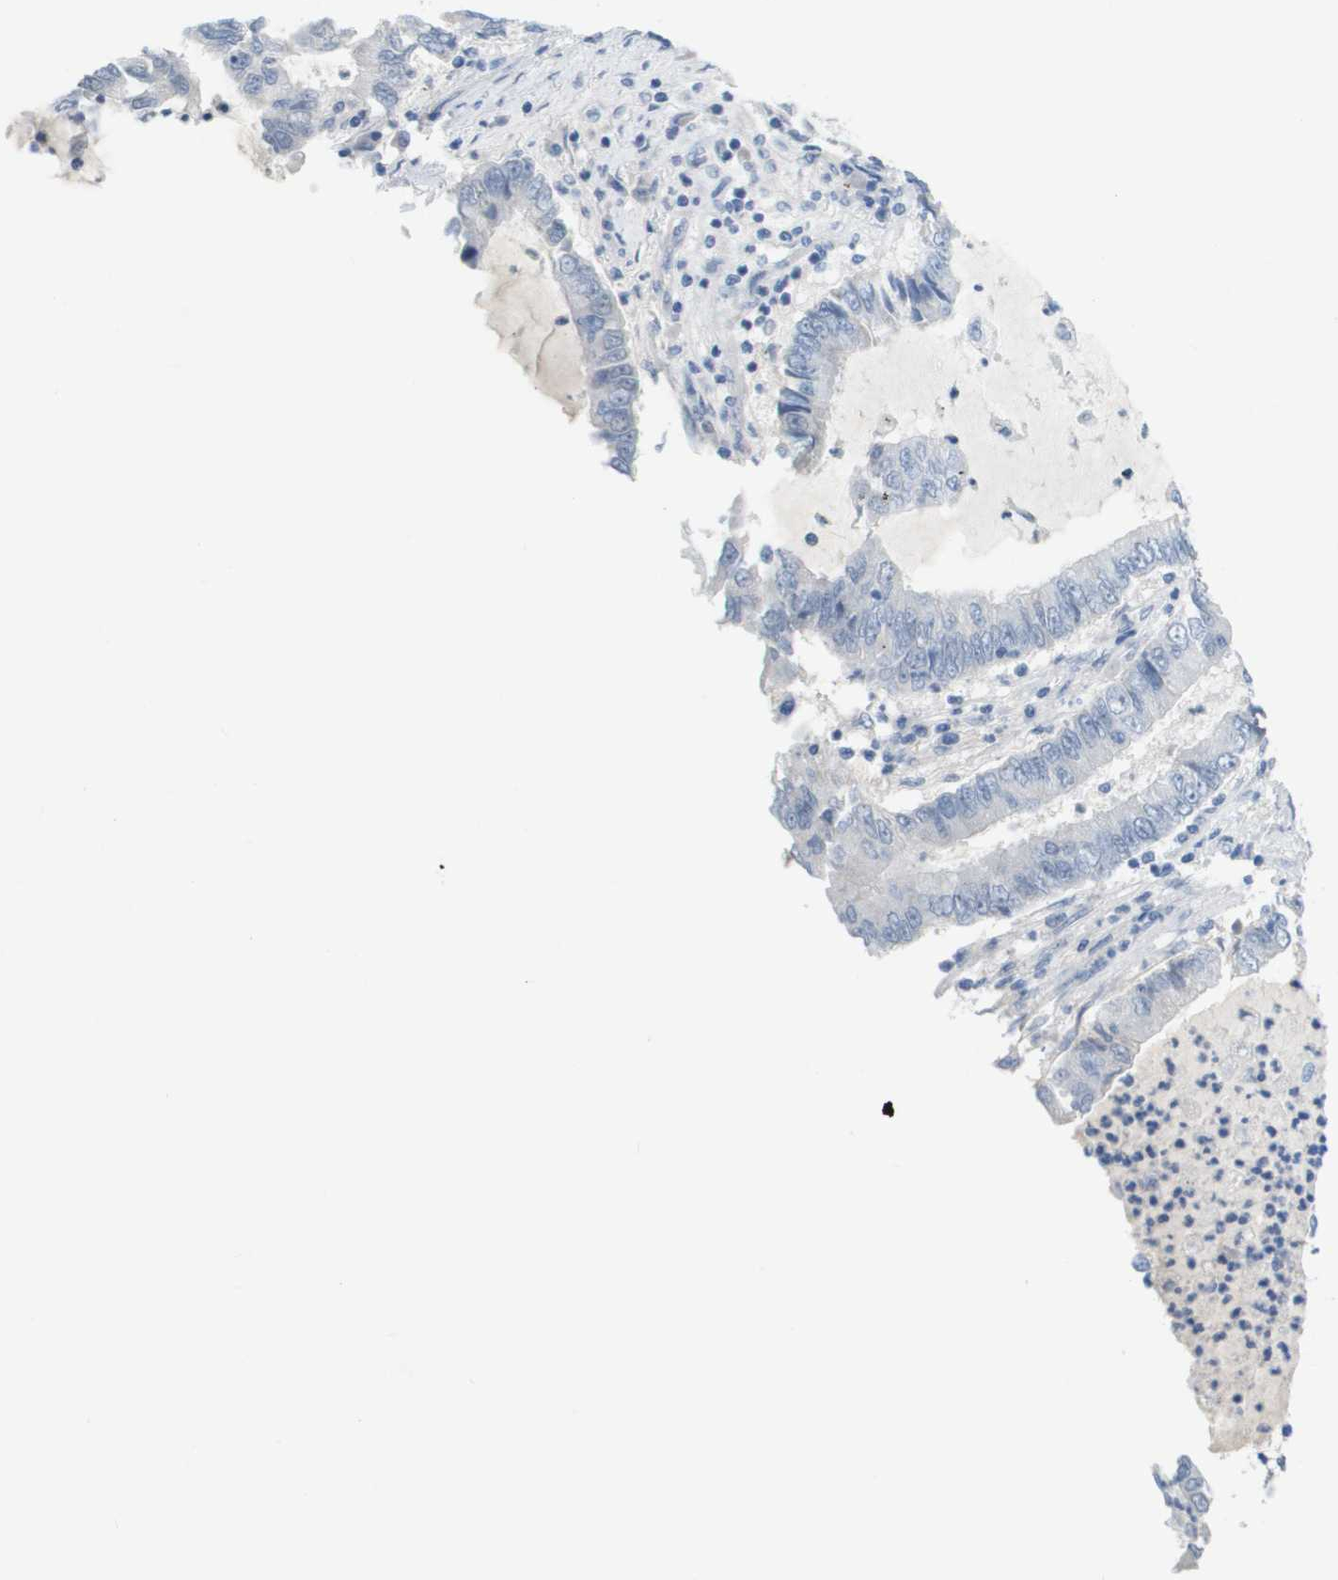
{"staining": {"intensity": "negative", "quantity": "none", "location": "none"}, "tissue": "lung cancer", "cell_type": "Tumor cells", "image_type": "cancer", "snomed": [{"axis": "morphology", "description": "Adenocarcinoma, NOS"}, {"axis": "topography", "description": "Lung"}], "caption": "A high-resolution micrograph shows immunohistochemistry staining of lung cancer, which shows no significant positivity in tumor cells.", "gene": "PDE4A", "patient": {"sex": "female", "age": 51}}